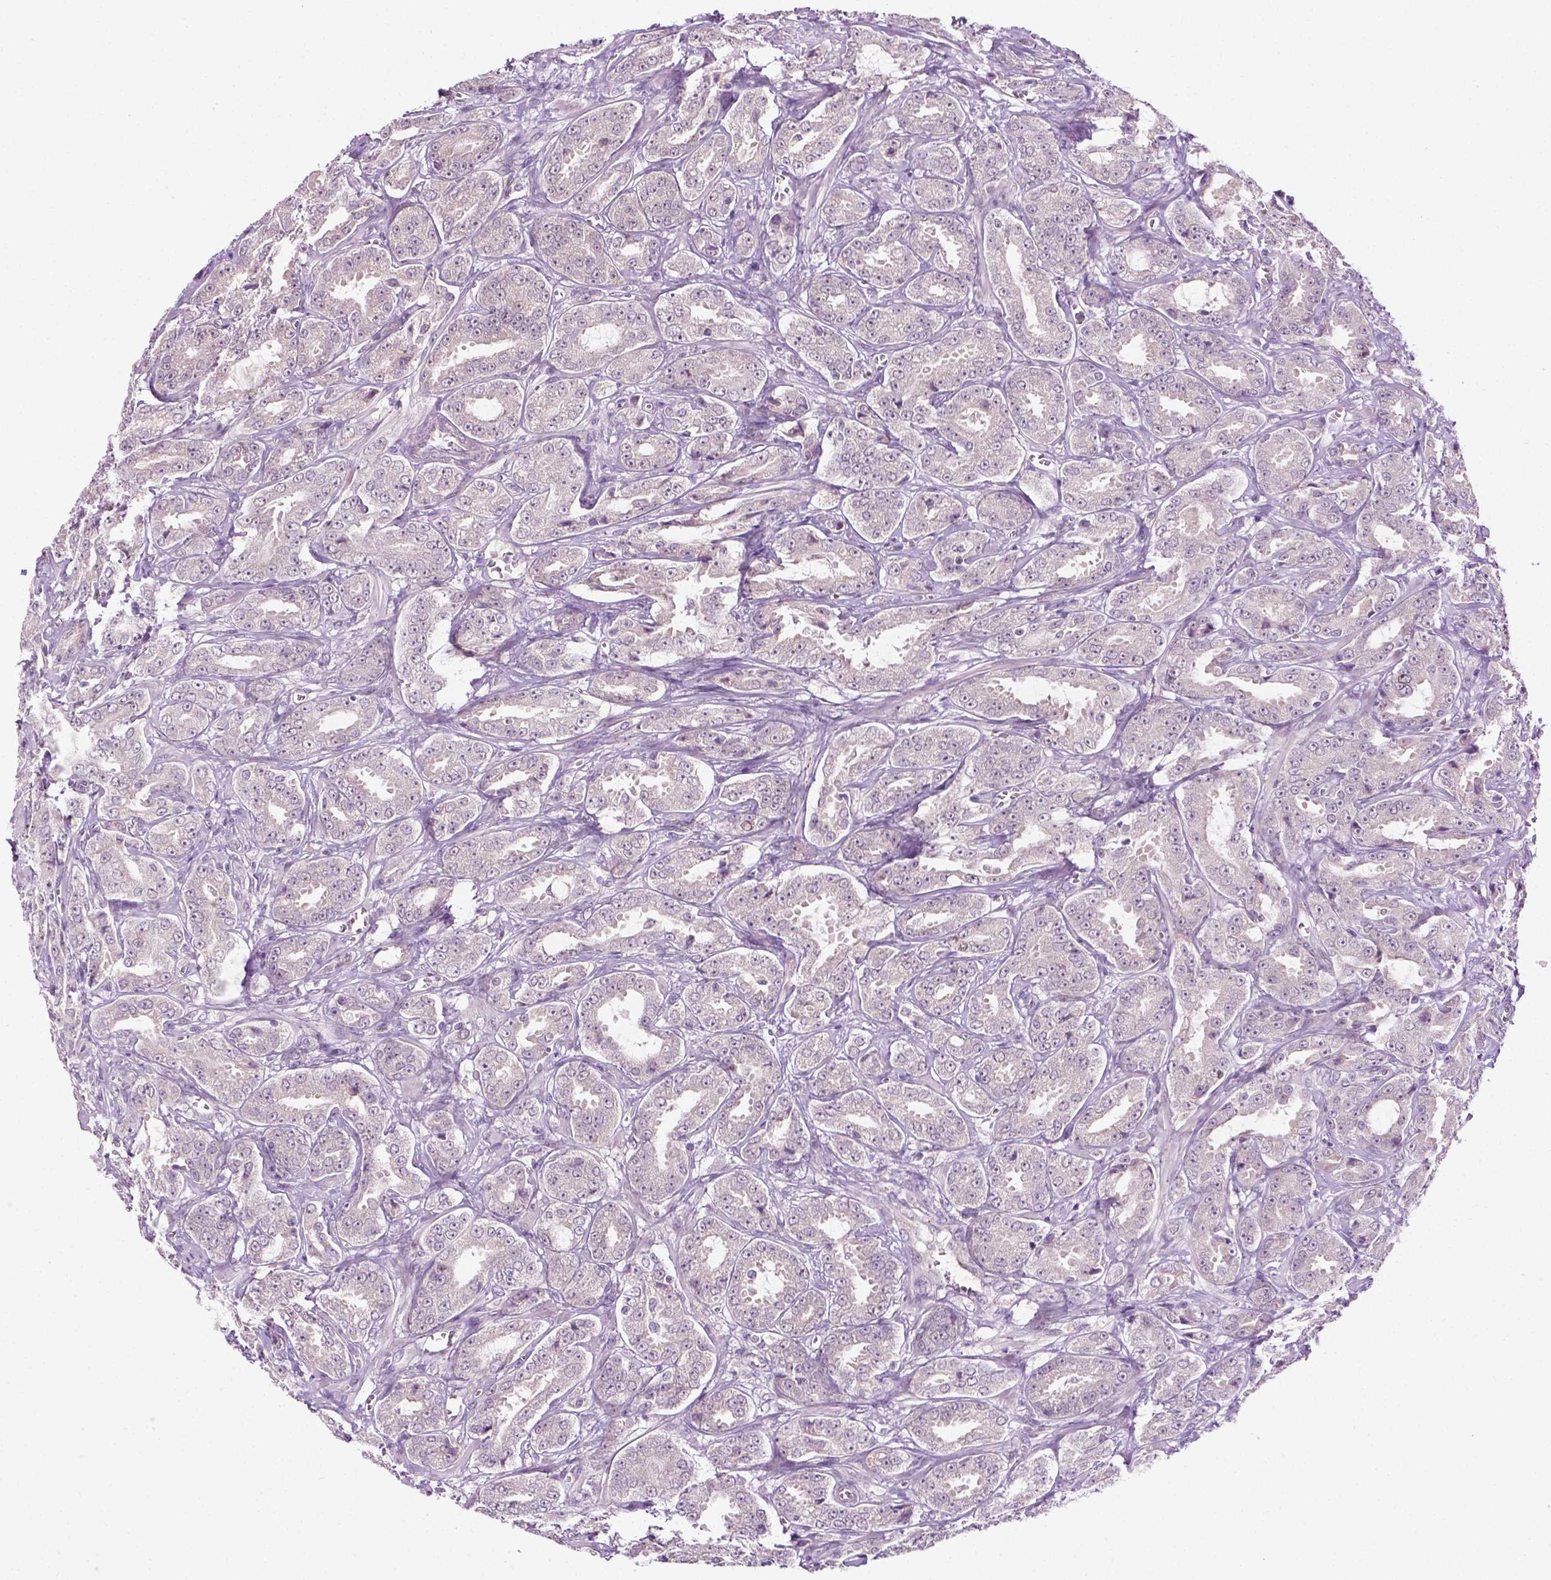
{"staining": {"intensity": "negative", "quantity": "none", "location": "none"}, "tissue": "prostate cancer", "cell_type": "Tumor cells", "image_type": "cancer", "snomed": [{"axis": "morphology", "description": "Adenocarcinoma, High grade"}, {"axis": "topography", "description": "Prostate"}], "caption": "Immunohistochemical staining of prostate adenocarcinoma (high-grade) shows no significant expression in tumor cells.", "gene": "DENND4A", "patient": {"sex": "male", "age": 64}}